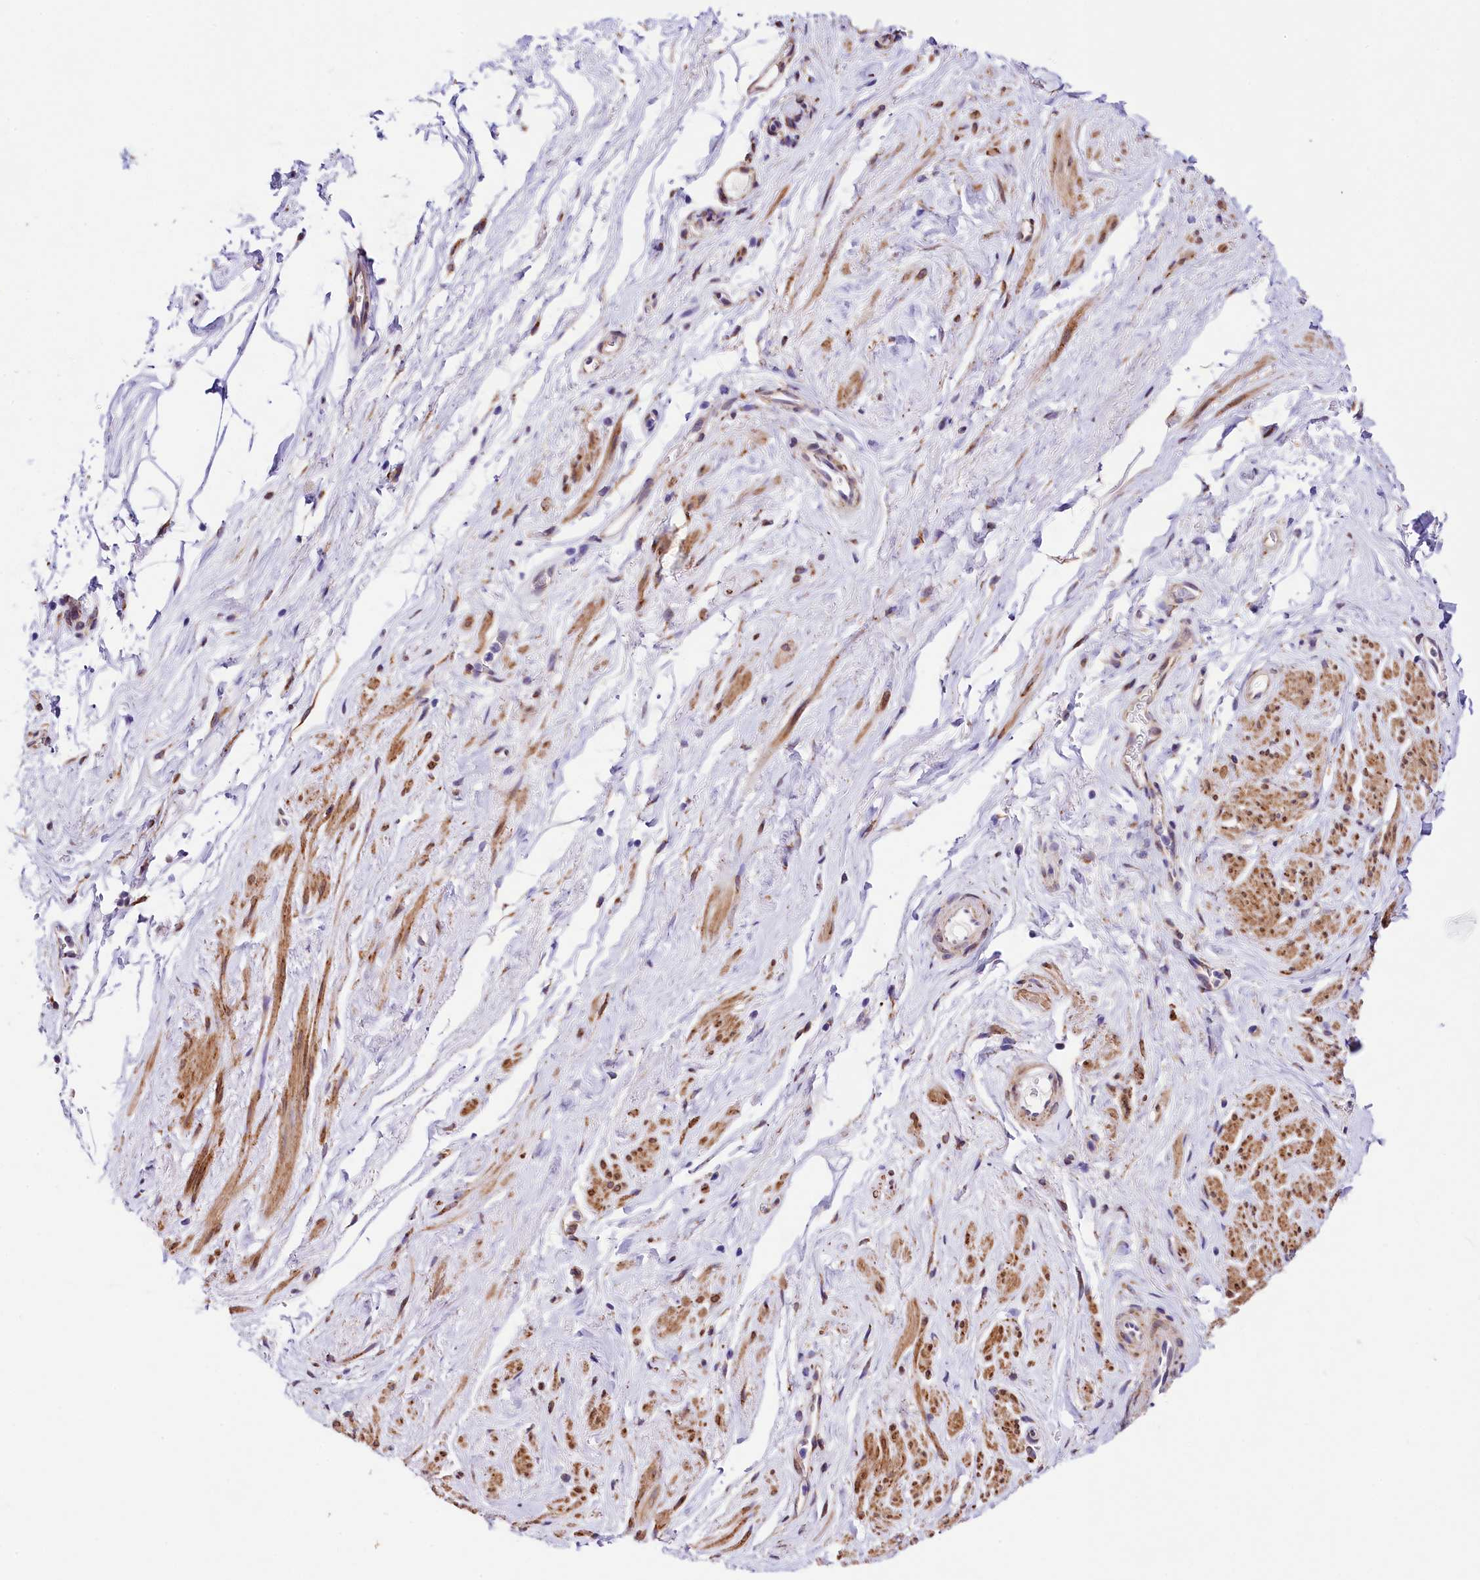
{"staining": {"intensity": "moderate", "quantity": "25%-75%", "location": "cytoplasmic/membranous"}, "tissue": "smooth muscle", "cell_type": "Smooth muscle cells", "image_type": "normal", "snomed": [{"axis": "morphology", "description": "Normal tissue, NOS"}, {"axis": "topography", "description": "Smooth muscle"}, {"axis": "topography", "description": "Peripheral nerve tissue"}], "caption": "This histopathology image reveals immunohistochemistry (IHC) staining of unremarkable smooth muscle, with medium moderate cytoplasmic/membranous staining in approximately 25%-75% of smooth muscle cells.", "gene": "ITGA1", "patient": {"sex": "male", "age": 69}}